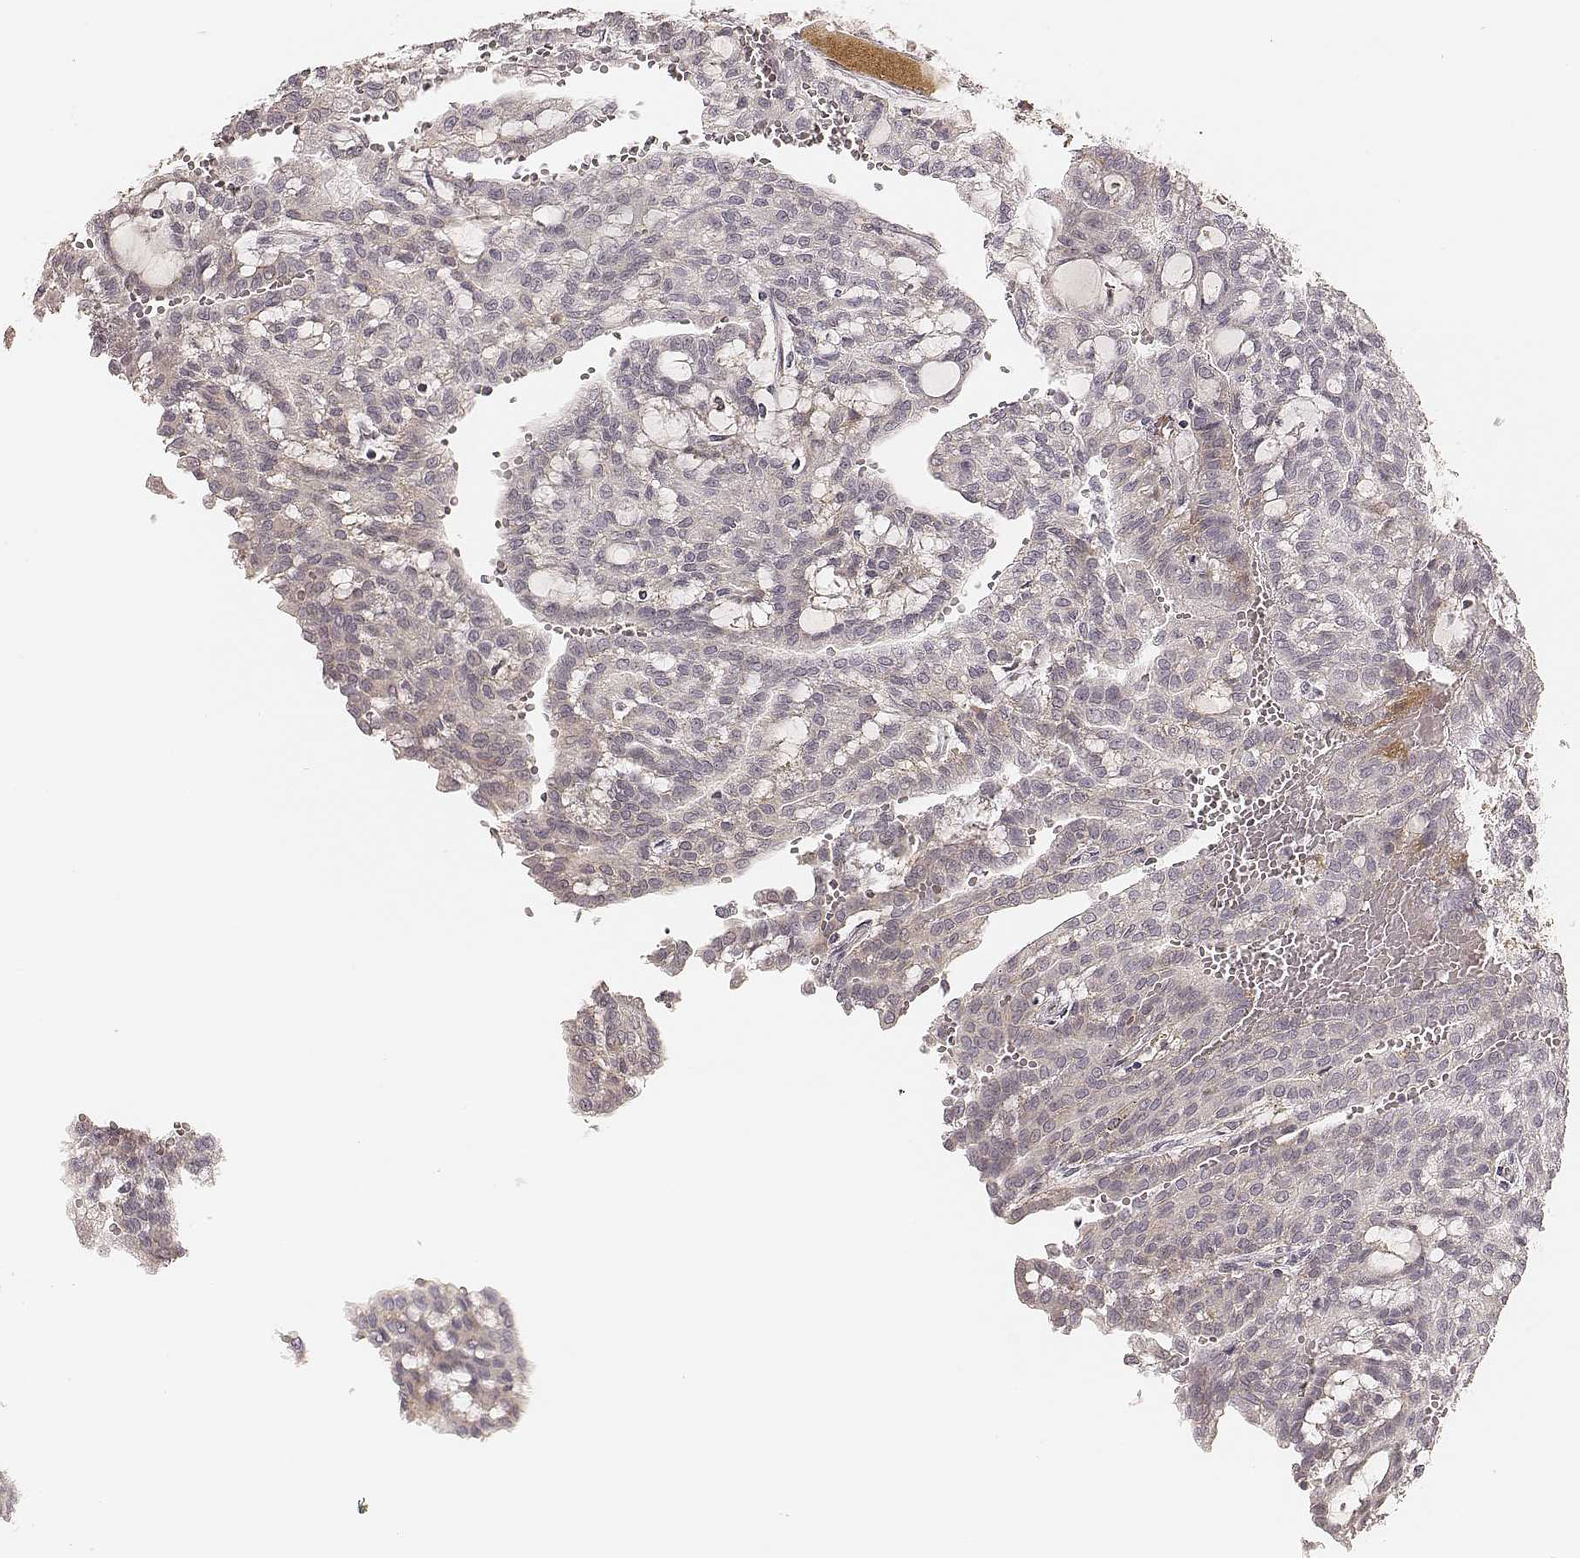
{"staining": {"intensity": "negative", "quantity": "none", "location": "none"}, "tissue": "renal cancer", "cell_type": "Tumor cells", "image_type": "cancer", "snomed": [{"axis": "morphology", "description": "Adenocarcinoma, NOS"}, {"axis": "topography", "description": "Kidney"}], "caption": "Immunohistochemical staining of human adenocarcinoma (renal) shows no significant staining in tumor cells.", "gene": "GORASP2", "patient": {"sex": "male", "age": 63}}